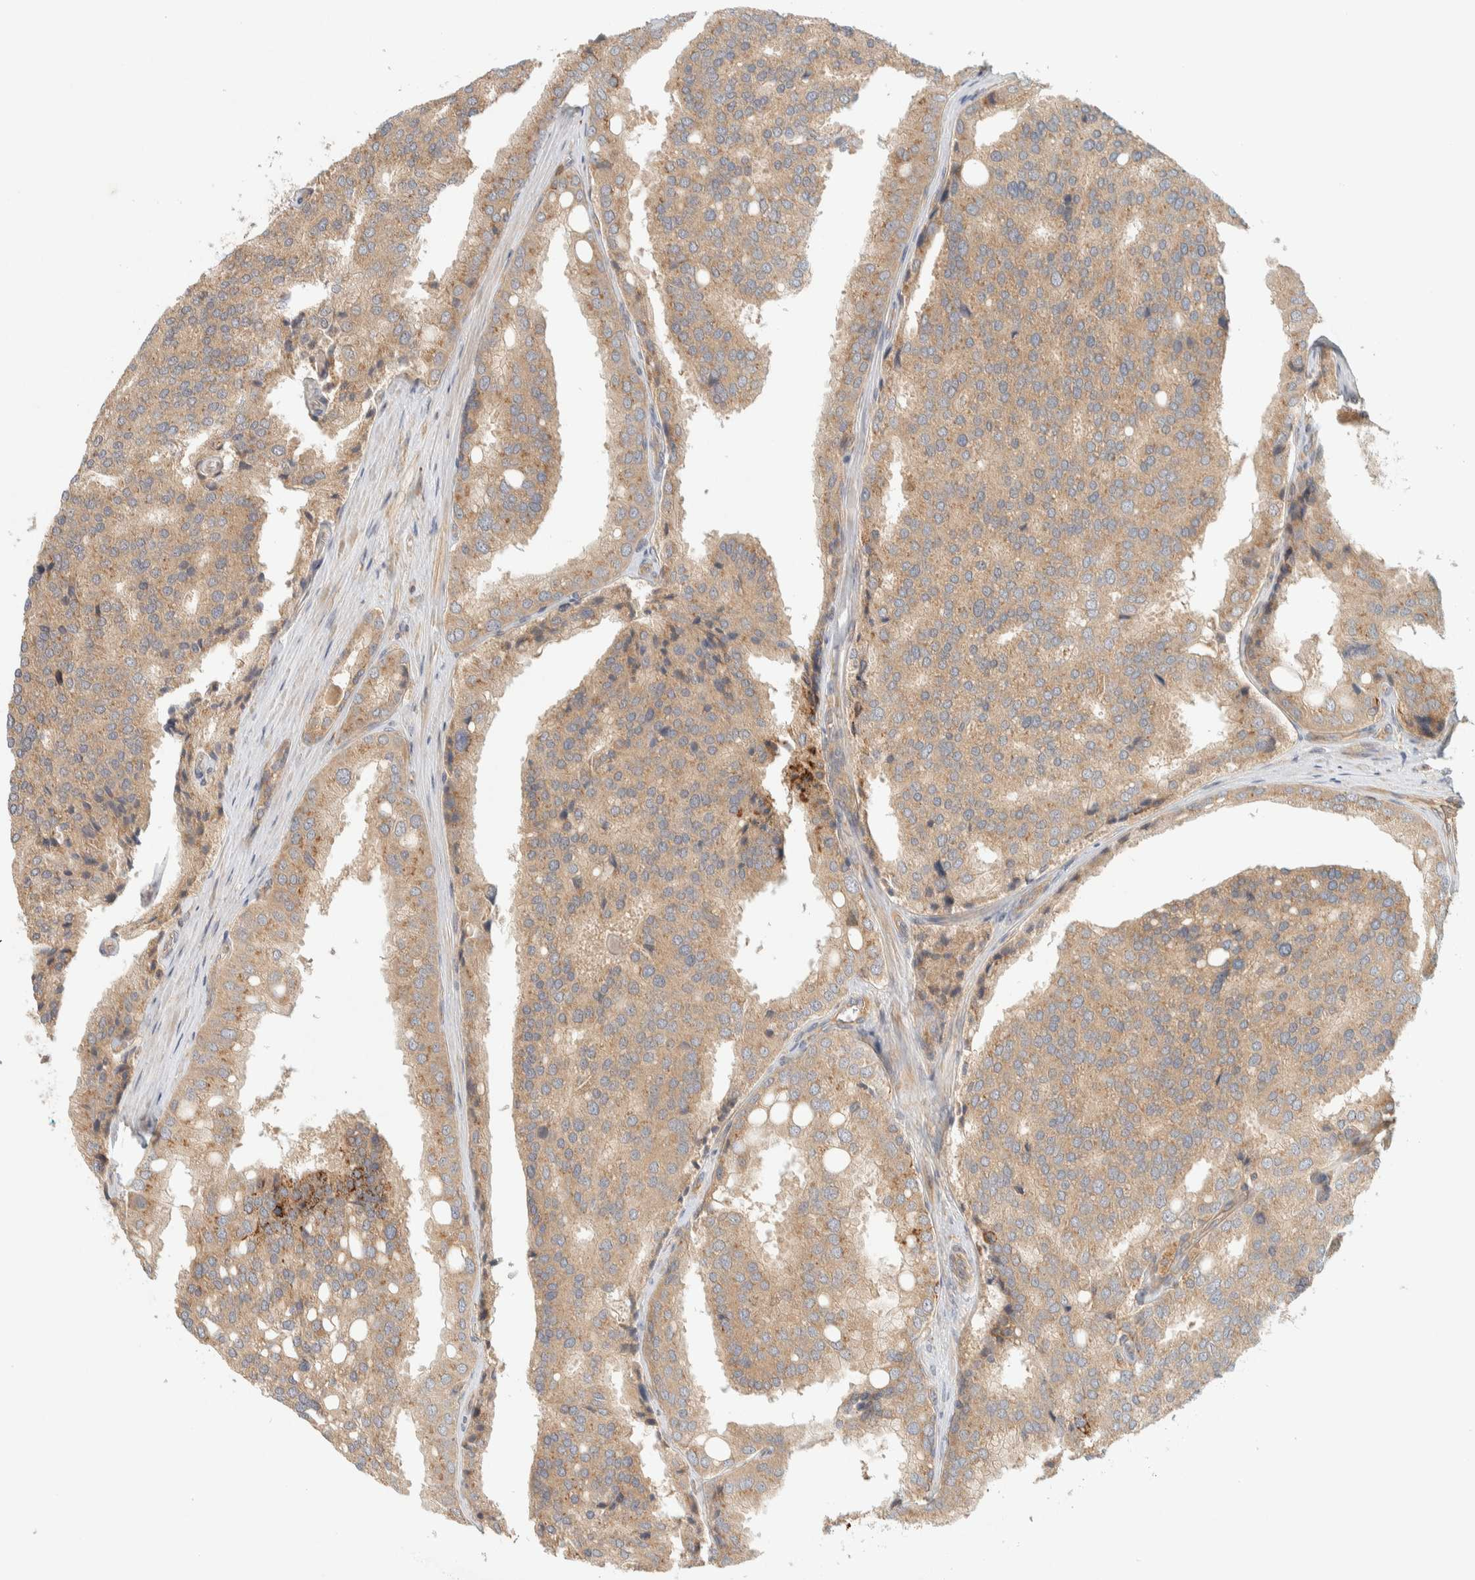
{"staining": {"intensity": "weak", "quantity": ">75%", "location": "cytoplasmic/membranous"}, "tissue": "prostate cancer", "cell_type": "Tumor cells", "image_type": "cancer", "snomed": [{"axis": "morphology", "description": "Adenocarcinoma, High grade"}, {"axis": "topography", "description": "Prostate"}], "caption": "Prostate high-grade adenocarcinoma stained with immunohistochemistry demonstrates weak cytoplasmic/membranous expression in about >75% of tumor cells.", "gene": "FAM167A", "patient": {"sex": "male", "age": 50}}